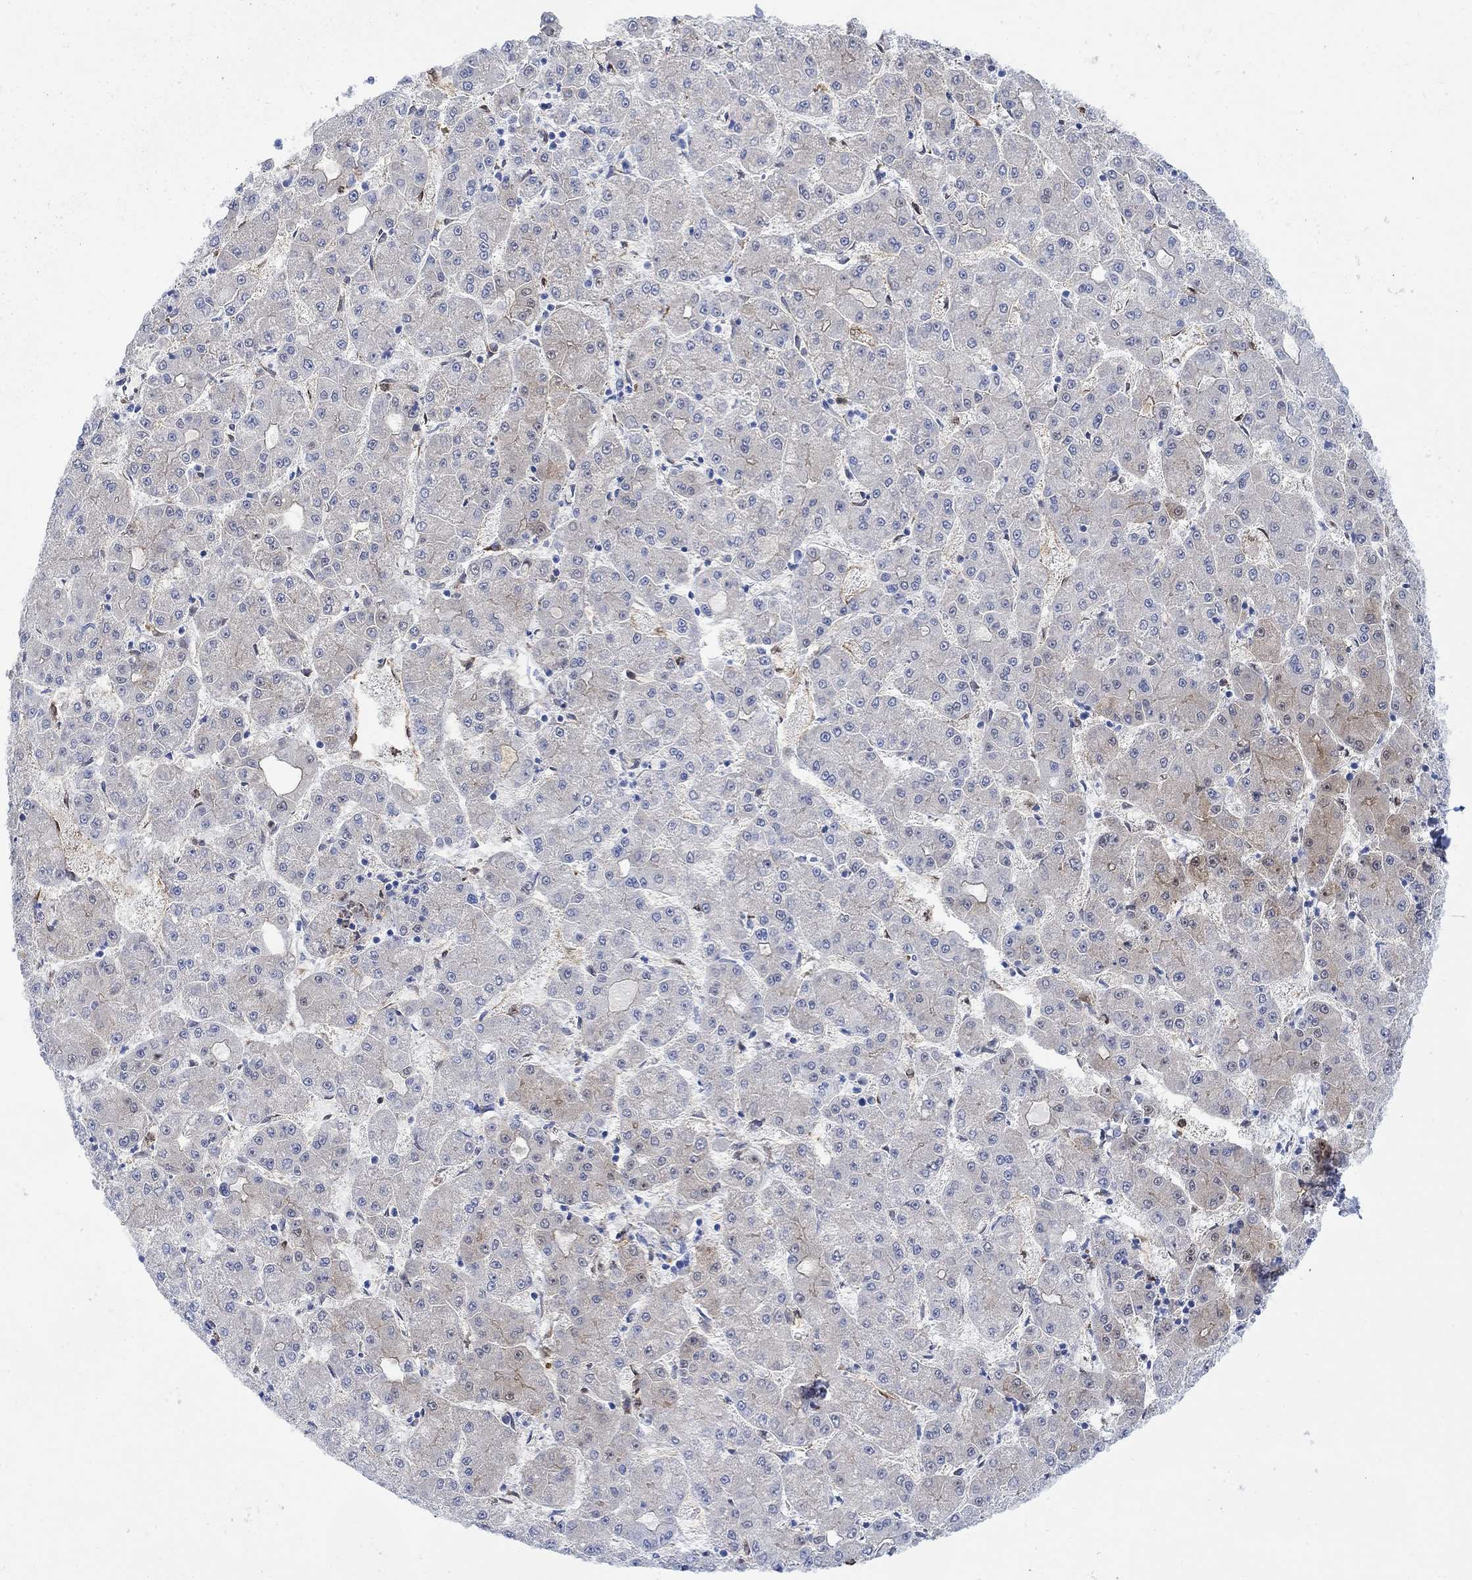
{"staining": {"intensity": "weak", "quantity": "<25%", "location": "cytoplasmic/membranous"}, "tissue": "liver cancer", "cell_type": "Tumor cells", "image_type": "cancer", "snomed": [{"axis": "morphology", "description": "Carcinoma, Hepatocellular, NOS"}, {"axis": "topography", "description": "Liver"}], "caption": "Photomicrograph shows no protein staining in tumor cells of hepatocellular carcinoma (liver) tissue. (DAB (3,3'-diaminobenzidine) immunohistochemistry visualized using brightfield microscopy, high magnification).", "gene": "TGM2", "patient": {"sex": "male", "age": 73}}